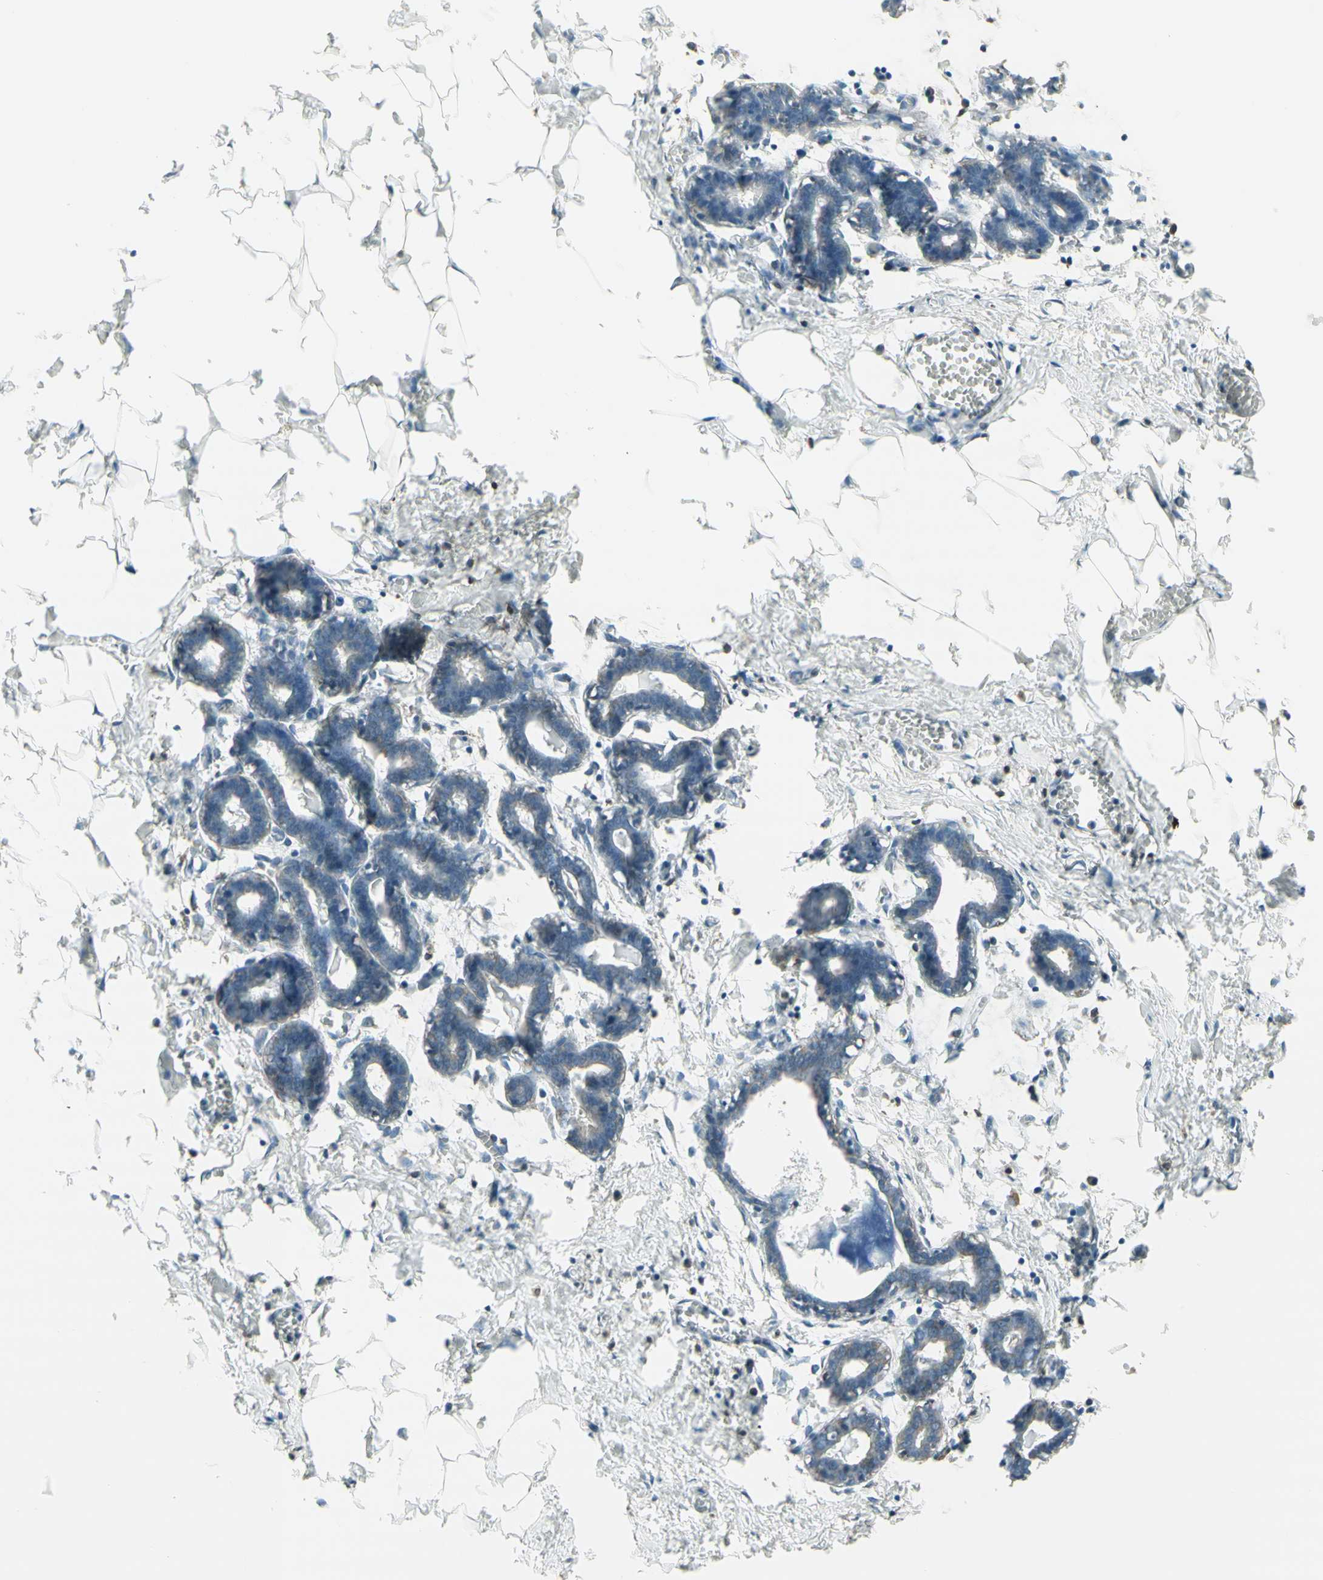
{"staining": {"intensity": "moderate", "quantity": "<25%", "location": "cytoplasmic/membranous"}, "tissue": "breast", "cell_type": "Adipocytes", "image_type": "normal", "snomed": [{"axis": "morphology", "description": "Normal tissue, NOS"}, {"axis": "topography", "description": "Breast"}], "caption": "An image of breast stained for a protein demonstrates moderate cytoplasmic/membranous brown staining in adipocytes.", "gene": "CANX", "patient": {"sex": "female", "age": 27}}